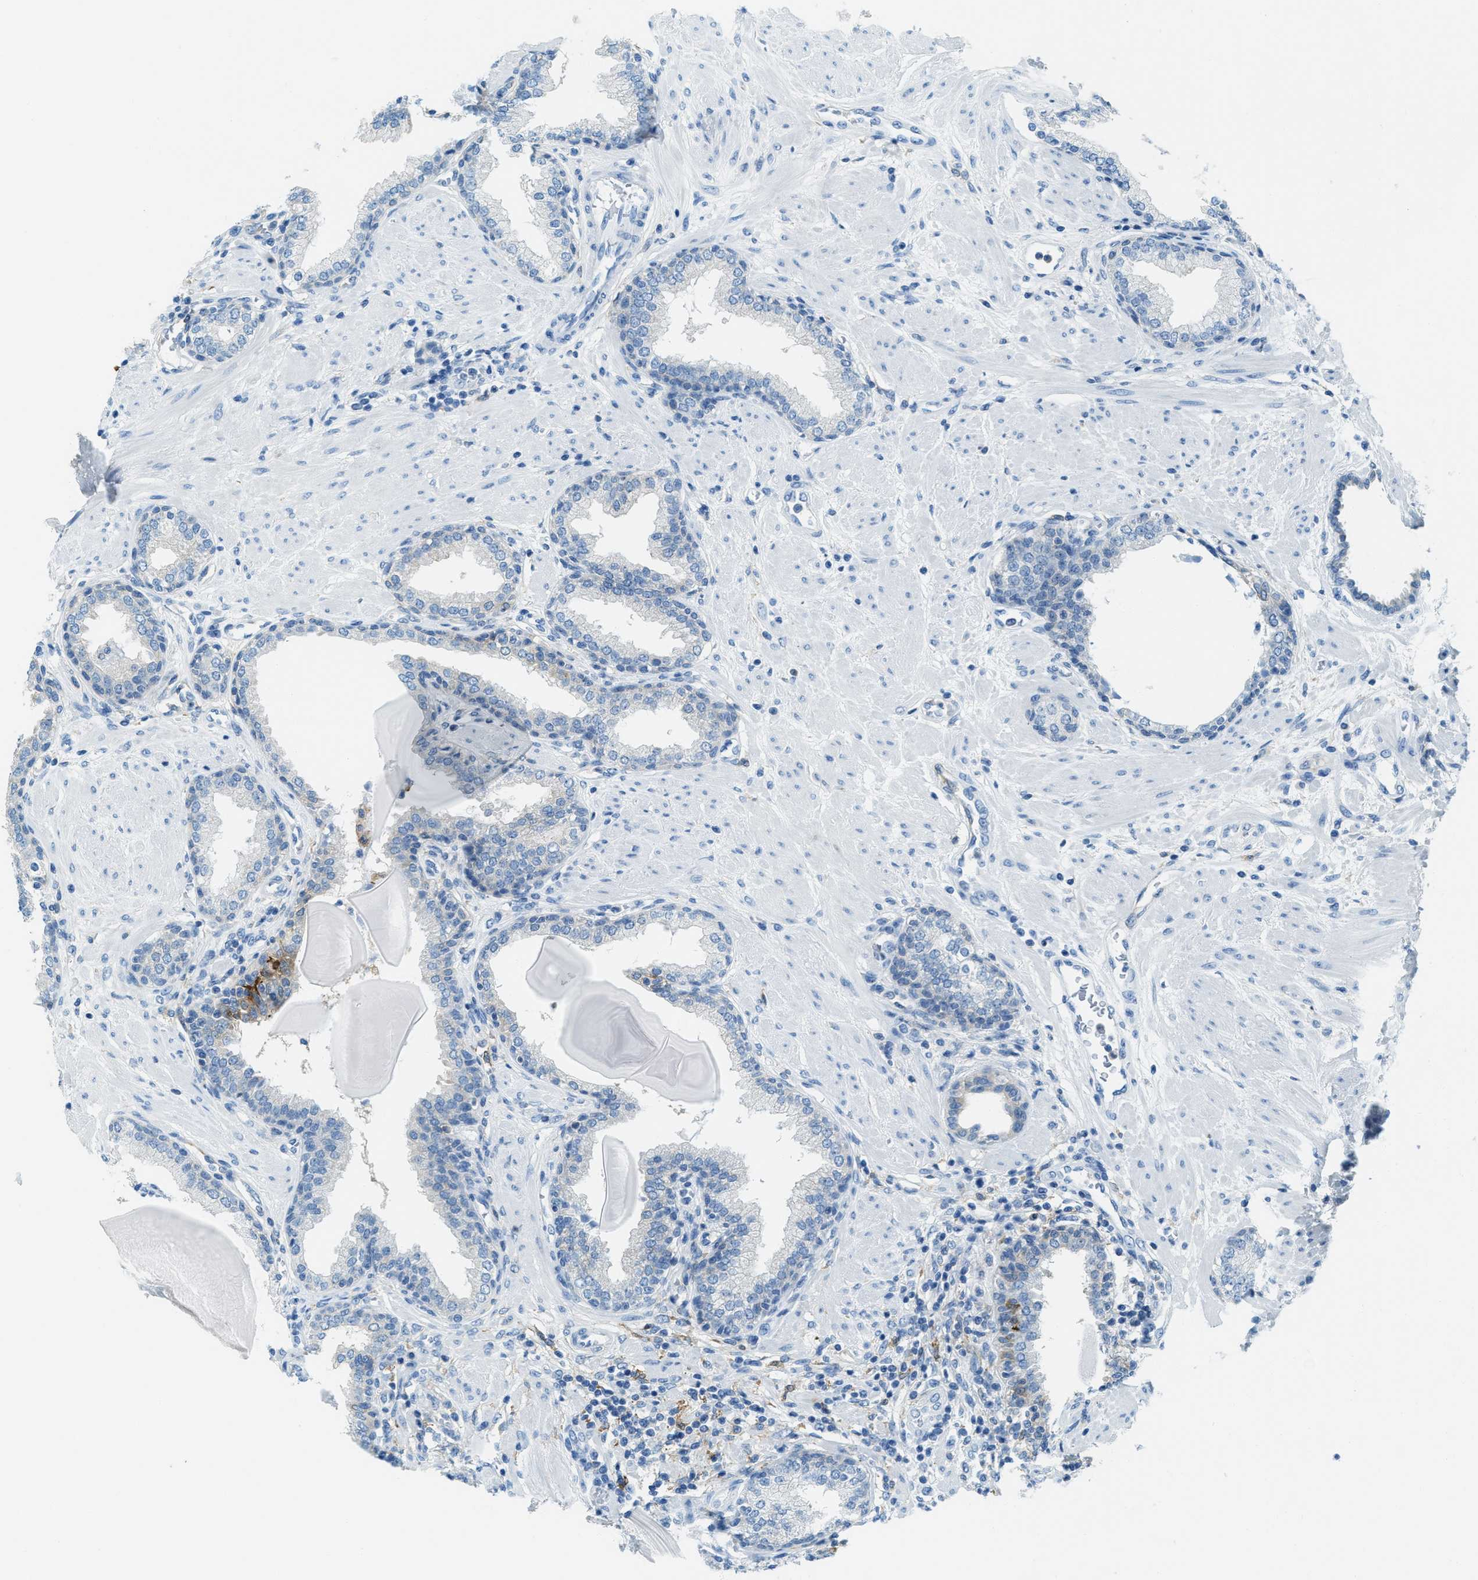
{"staining": {"intensity": "negative", "quantity": "none", "location": "none"}, "tissue": "prostate", "cell_type": "Glandular cells", "image_type": "normal", "snomed": [{"axis": "morphology", "description": "Normal tissue, NOS"}, {"axis": "topography", "description": "Prostate"}], "caption": "The image exhibits no staining of glandular cells in unremarkable prostate.", "gene": "MATCAP2", "patient": {"sex": "male", "age": 51}}